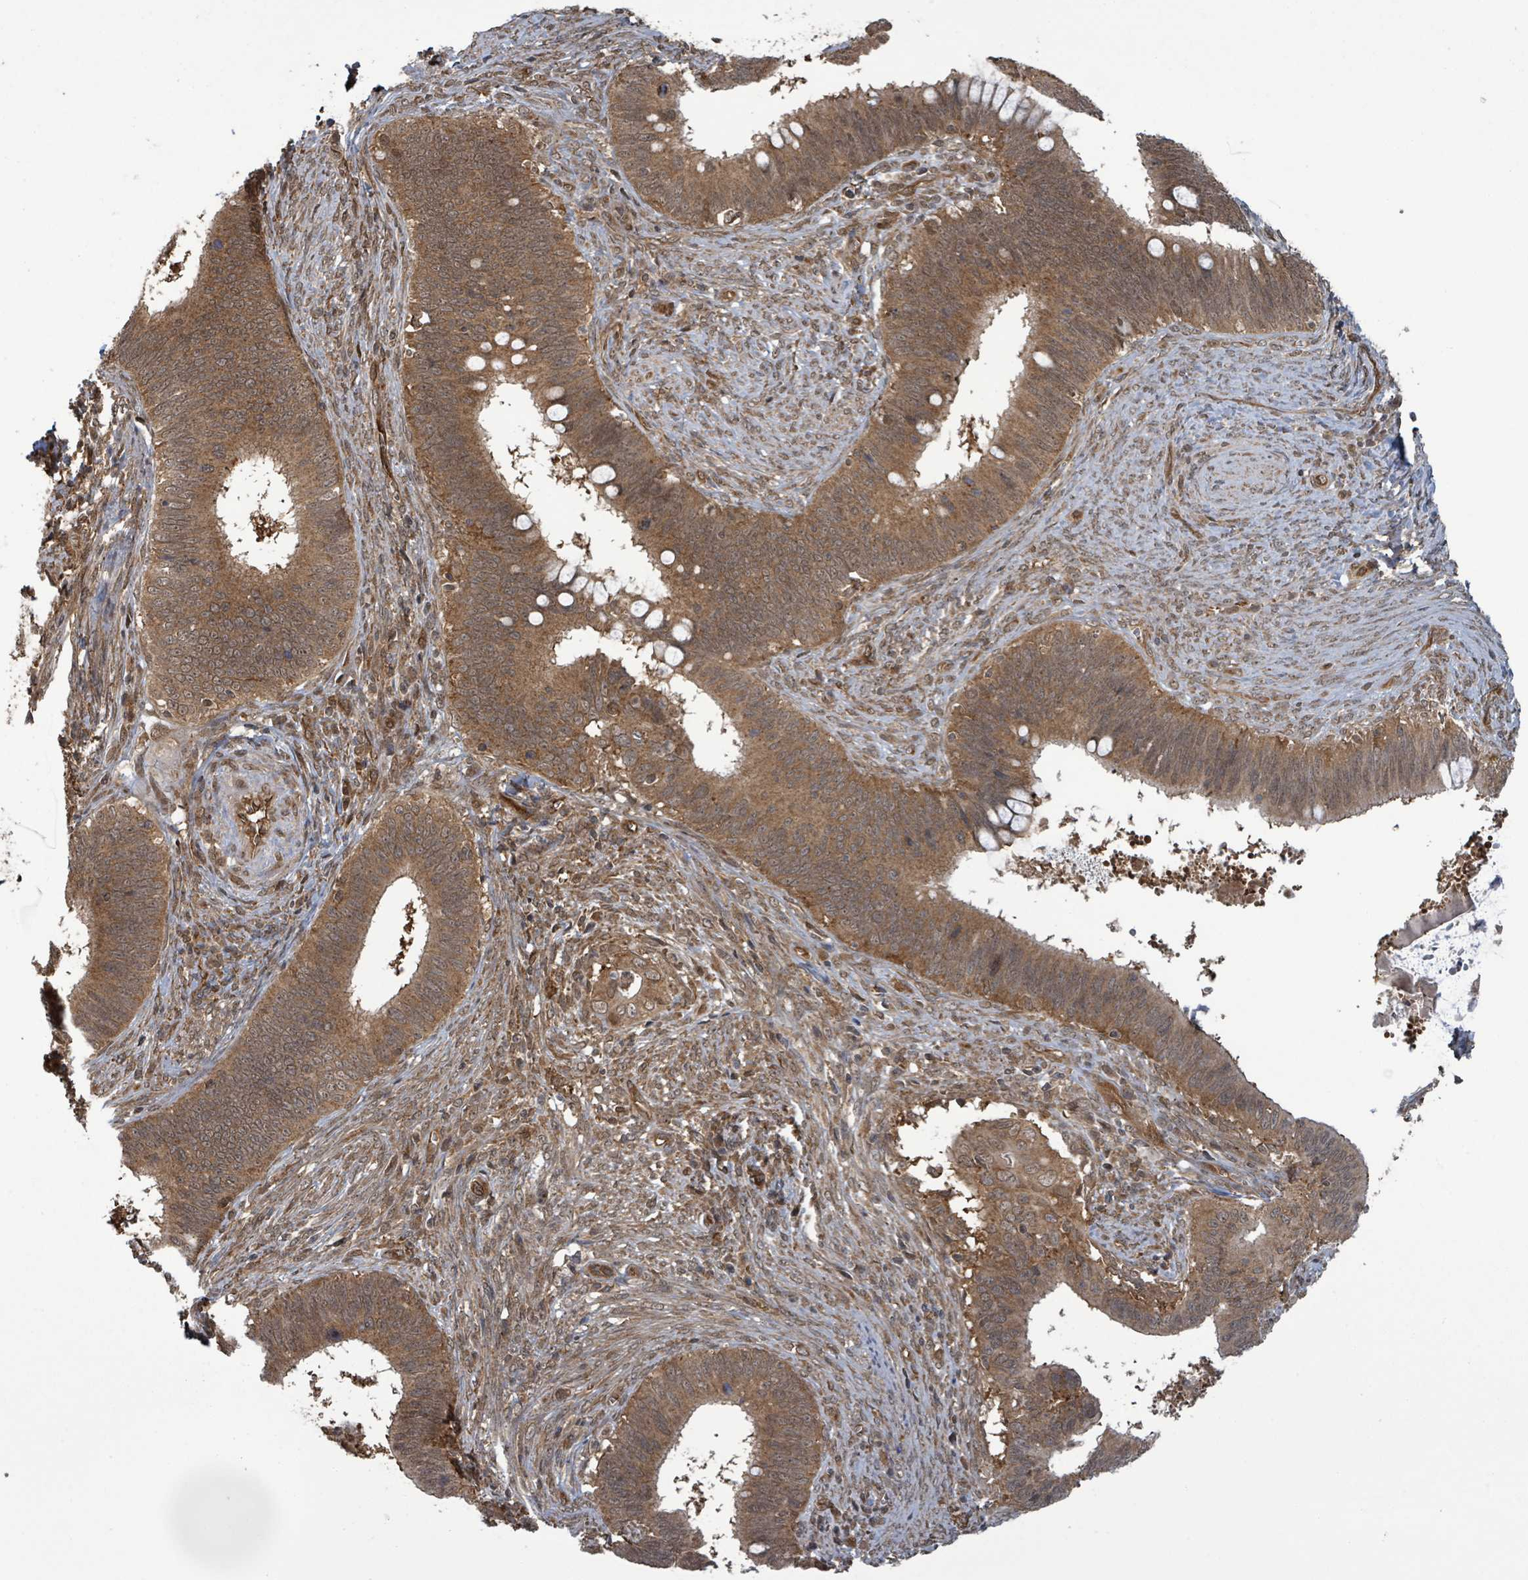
{"staining": {"intensity": "moderate", "quantity": ">75%", "location": "cytoplasmic/membranous"}, "tissue": "cervical cancer", "cell_type": "Tumor cells", "image_type": "cancer", "snomed": [{"axis": "morphology", "description": "Adenocarcinoma, NOS"}, {"axis": "topography", "description": "Cervix"}], "caption": "Human adenocarcinoma (cervical) stained for a protein (brown) shows moderate cytoplasmic/membranous positive positivity in approximately >75% of tumor cells.", "gene": "KLC1", "patient": {"sex": "female", "age": 42}}